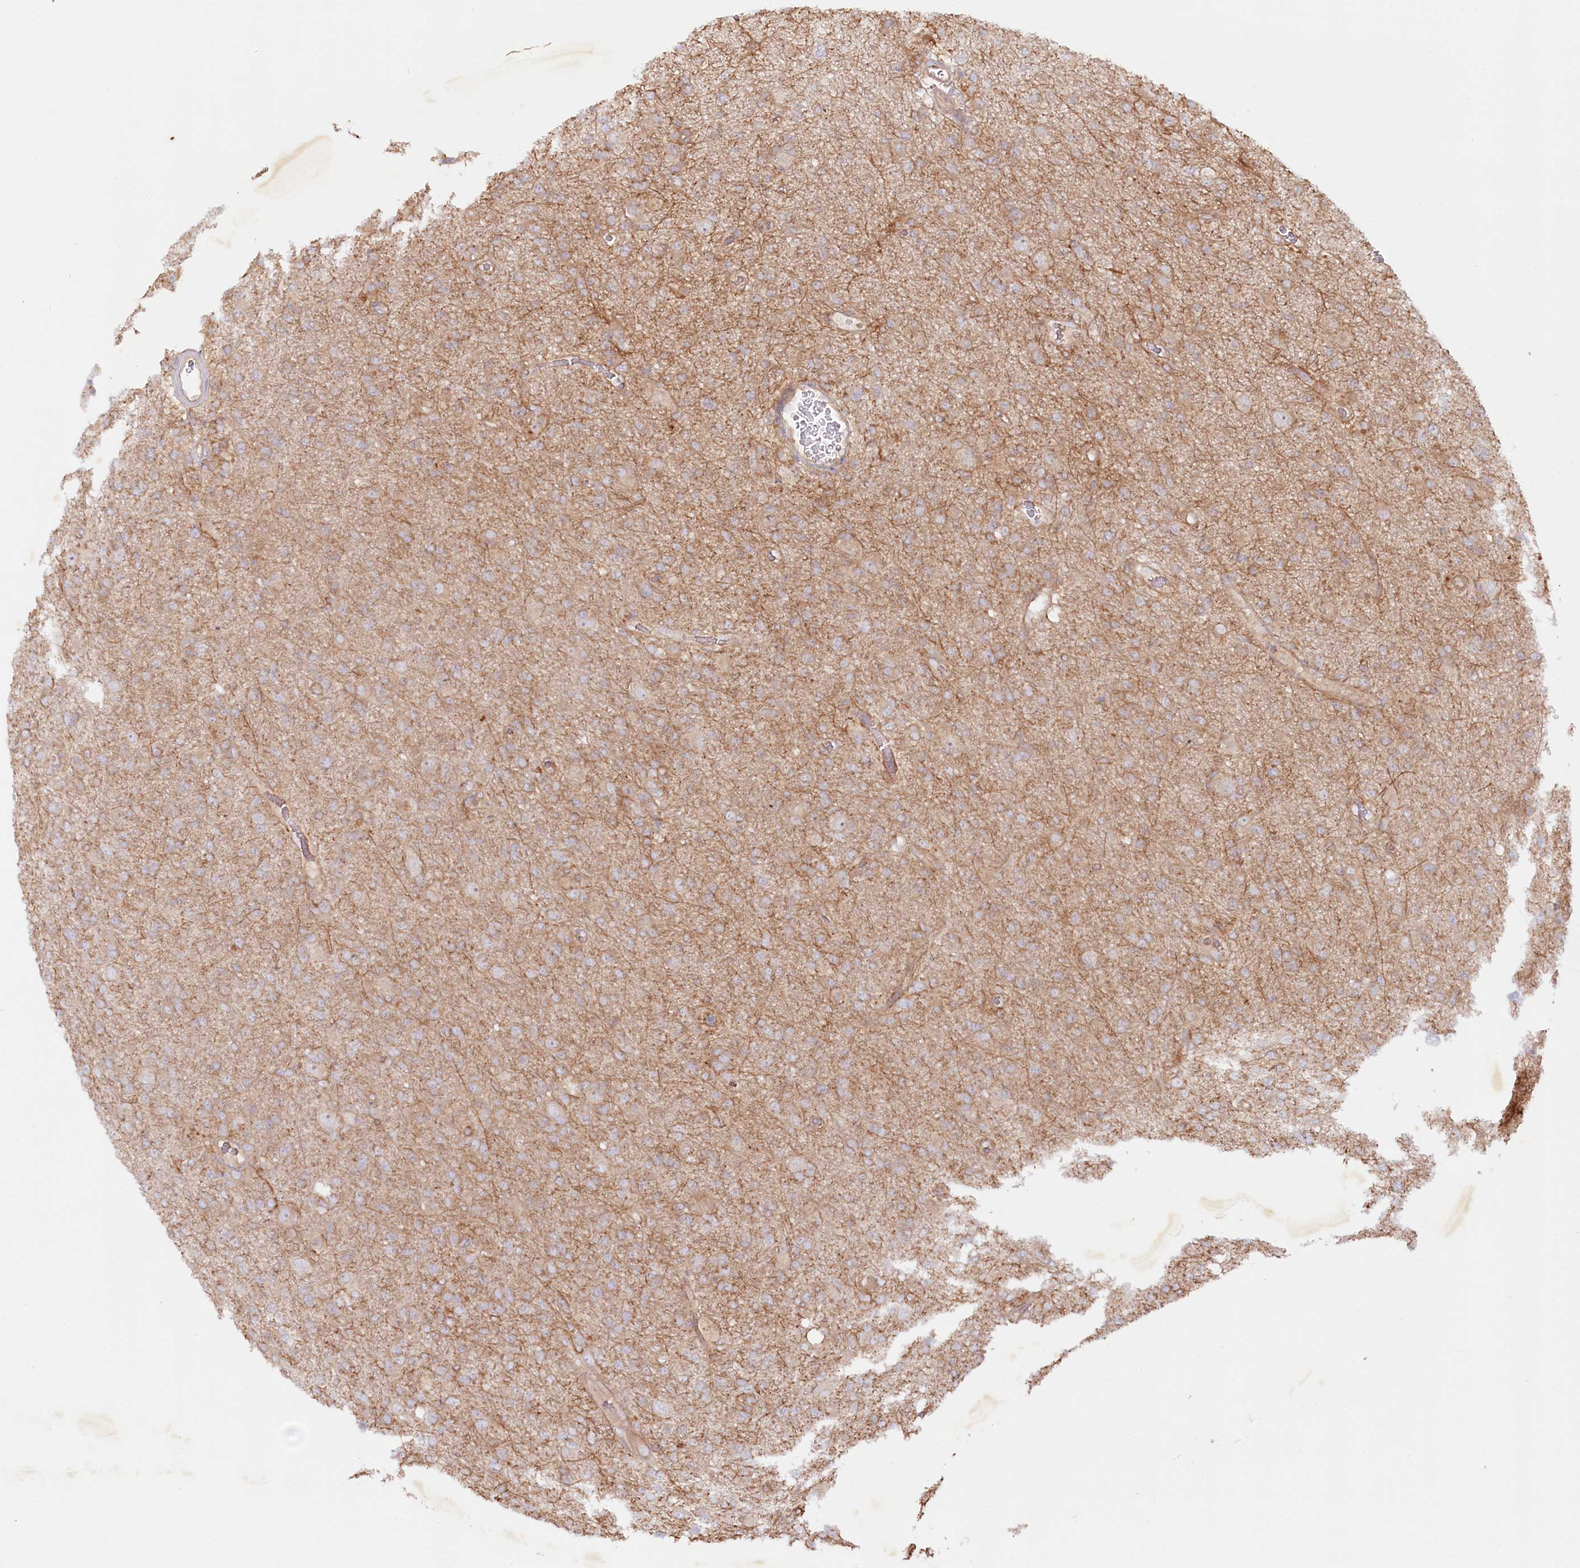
{"staining": {"intensity": "weak", "quantity": ">75%", "location": "cytoplasmic/membranous"}, "tissue": "glioma", "cell_type": "Tumor cells", "image_type": "cancer", "snomed": [{"axis": "morphology", "description": "Glioma, malignant, High grade"}, {"axis": "topography", "description": "Brain"}], "caption": "Immunohistochemistry staining of malignant glioma (high-grade), which displays low levels of weak cytoplasmic/membranous staining in about >75% of tumor cells indicating weak cytoplasmic/membranous protein staining. The staining was performed using DAB (3,3'-diaminobenzidine) (brown) for protein detection and nuclei were counterstained in hematoxylin (blue).", "gene": "TNIP1", "patient": {"sex": "female", "age": 57}}